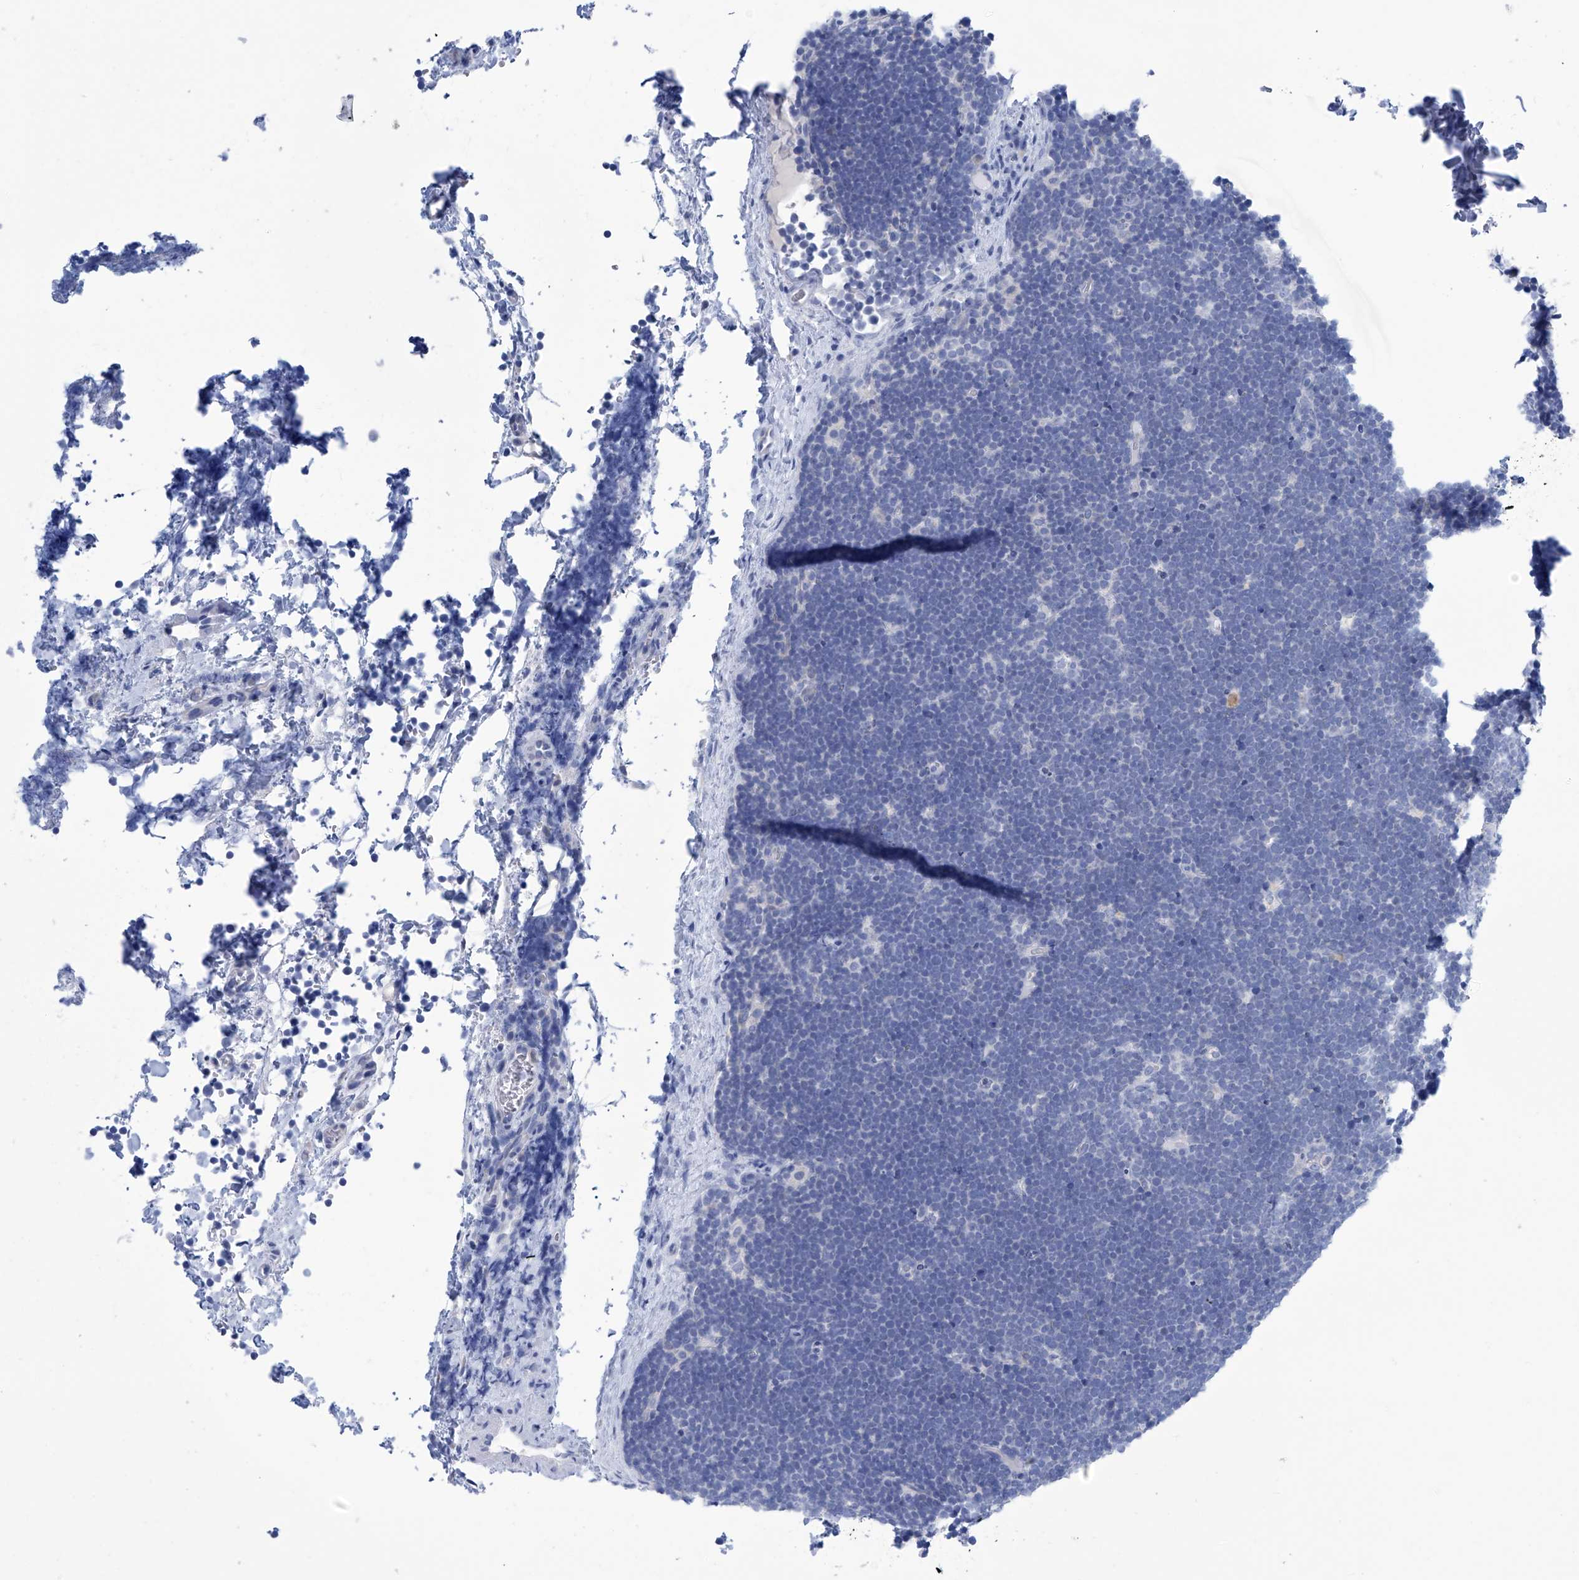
{"staining": {"intensity": "negative", "quantity": "none", "location": "none"}, "tissue": "lymphoma", "cell_type": "Tumor cells", "image_type": "cancer", "snomed": [{"axis": "morphology", "description": "Malignant lymphoma, non-Hodgkin's type, High grade"}, {"axis": "topography", "description": "Lymph node"}], "caption": "Tumor cells are negative for brown protein staining in lymphoma. The staining was performed using DAB (3,3'-diaminobenzidine) to visualize the protein expression in brown, while the nuclei were stained in blue with hematoxylin (Magnification: 20x).", "gene": "IMPA2", "patient": {"sex": "male", "age": 13}}